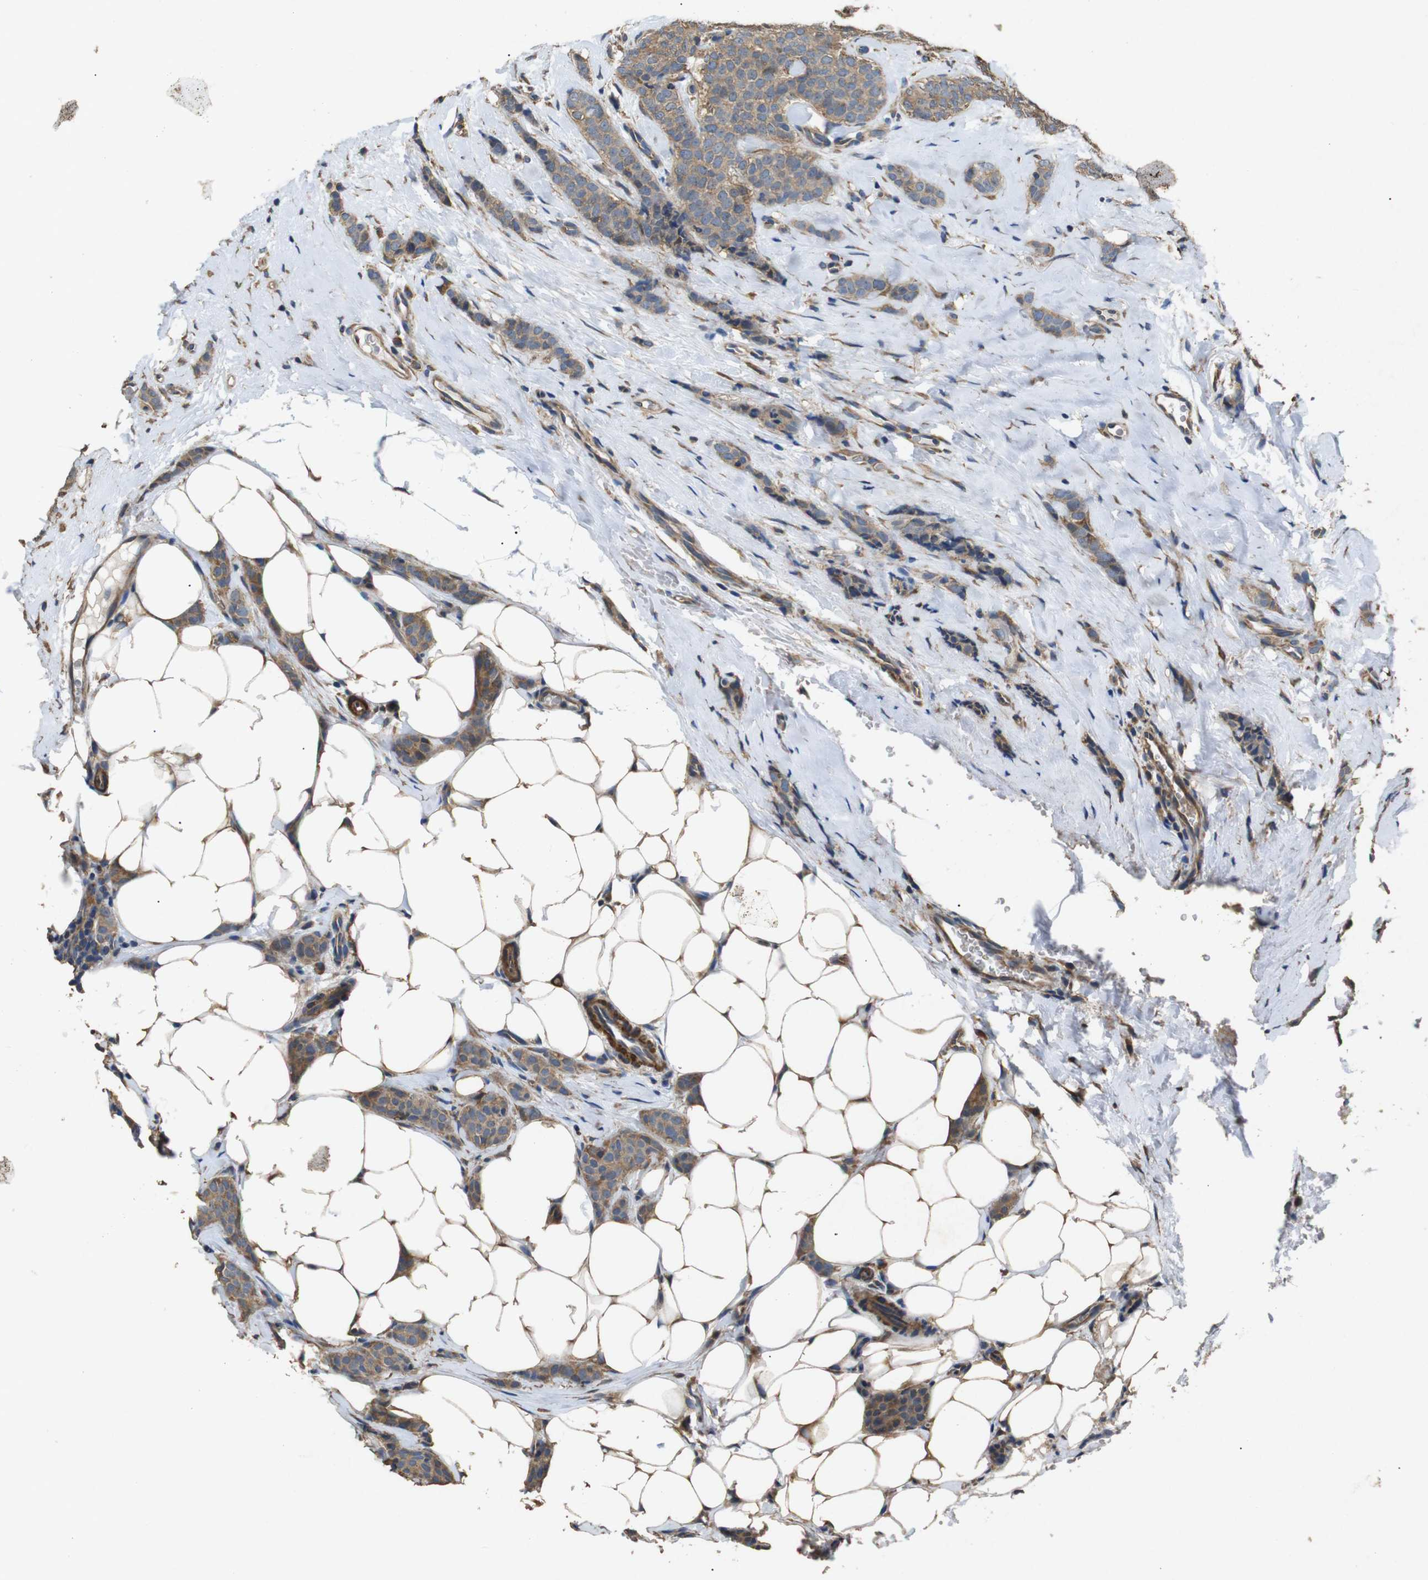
{"staining": {"intensity": "moderate", "quantity": ">75%", "location": "cytoplasmic/membranous"}, "tissue": "breast cancer", "cell_type": "Tumor cells", "image_type": "cancer", "snomed": [{"axis": "morphology", "description": "Lobular carcinoma"}, {"axis": "topography", "description": "Skin"}, {"axis": "topography", "description": "Breast"}], "caption": "A histopathology image of human breast cancer stained for a protein shows moderate cytoplasmic/membranous brown staining in tumor cells.", "gene": "BNIP3", "patient": {"sex": "female", "age": 46}}